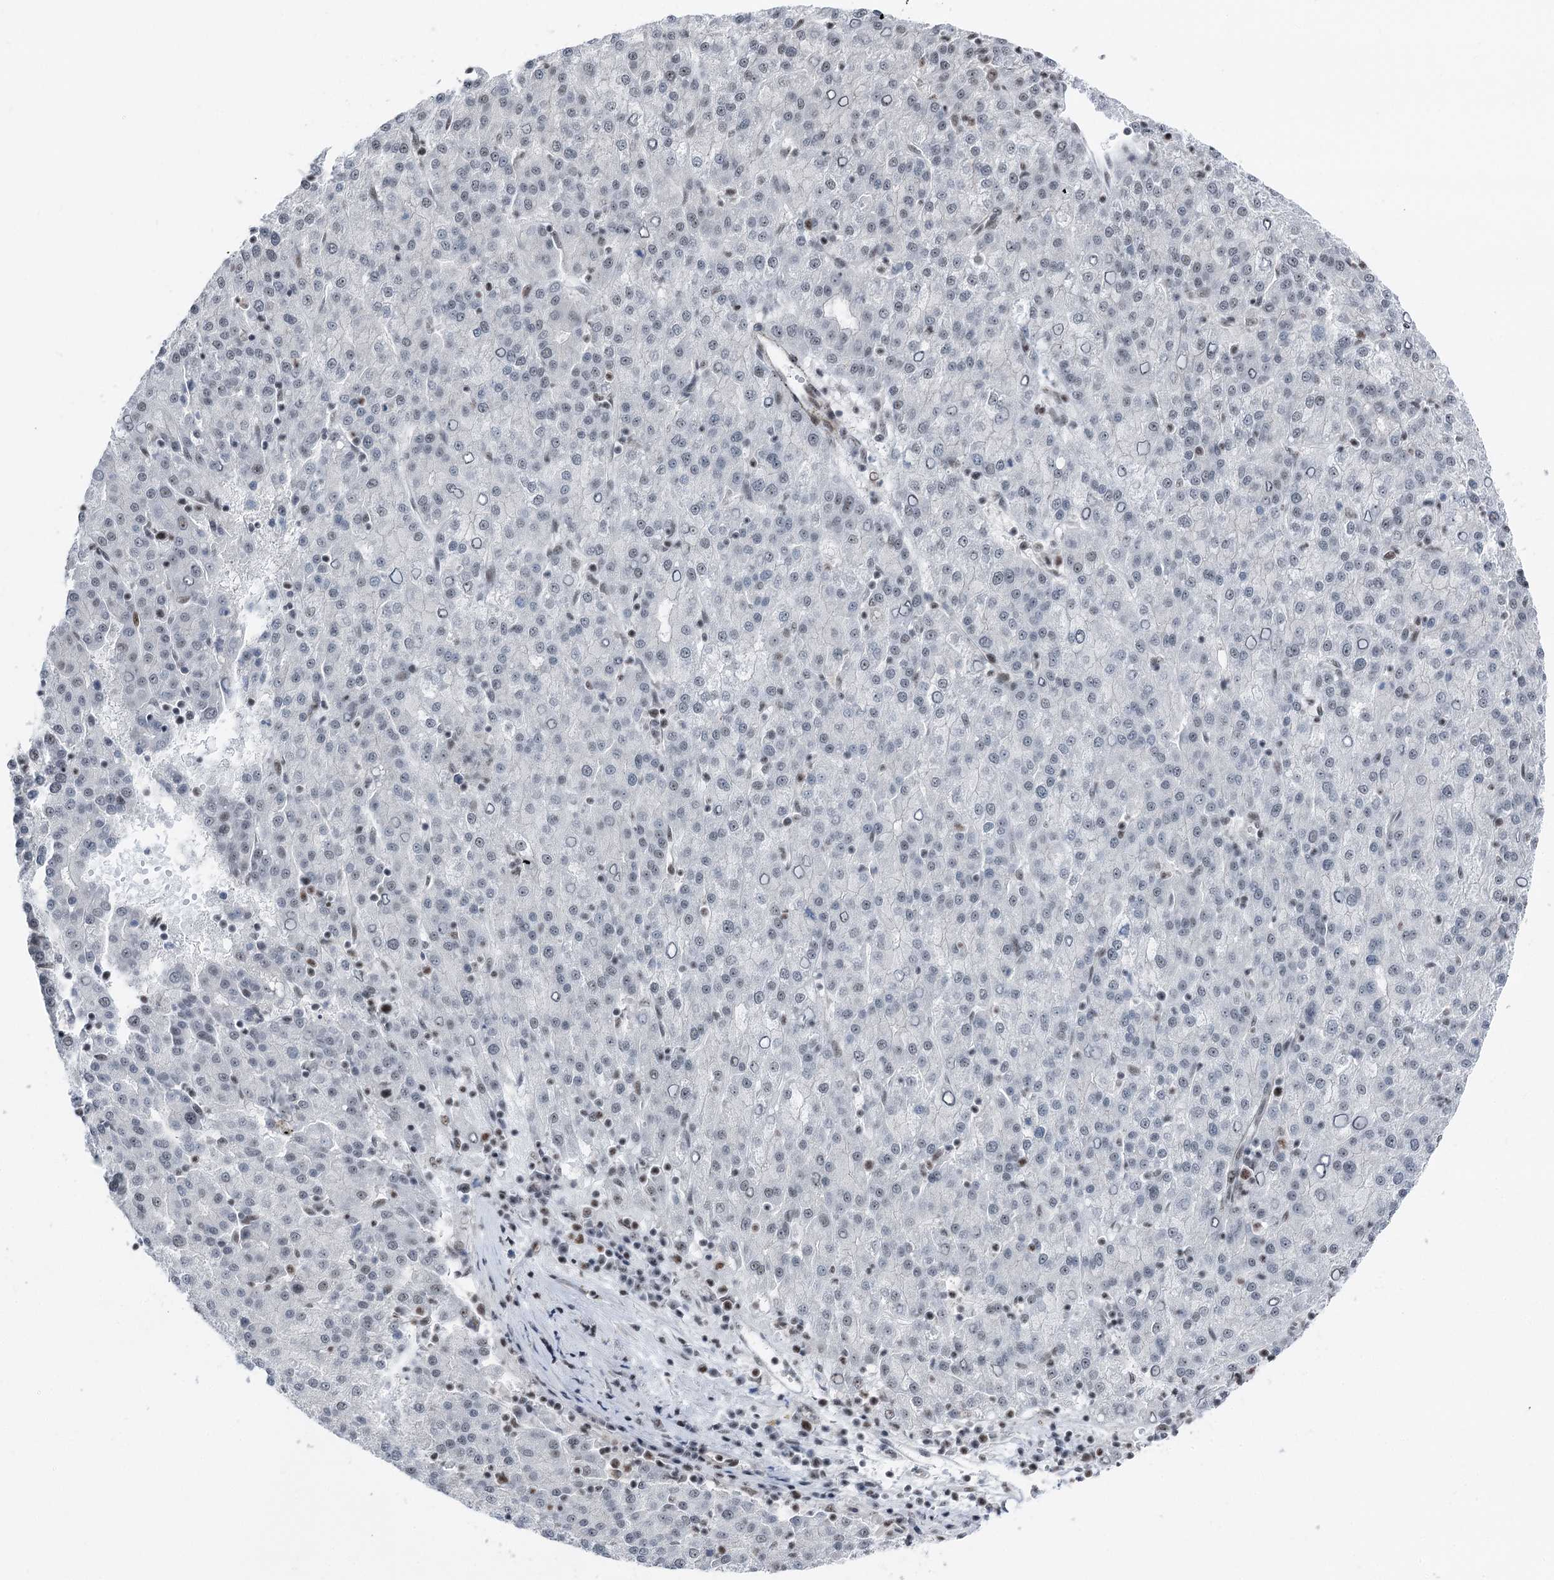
{"staining": {"intensity": "negative", "quantity": "none", "location": "none"}, "tissue": "liver cancer", "cell_type": "Tumor cells", "image_type": "cancer", "snomed": [{"axis": "morphology", "description": "Carcinoma, Hepatocellular, NOS"}, {"axis": "topography", "description": "Liver"}], "caption": "Image shows no significant protein expression in tumor cells of liver hepatocellular carcinoma. (Stains: DAB (3,3'-diaminobenzidine) IHC with hematoxylin counter stain, Microscopy: brightfield microscopy at high magnification).", "gene": "POLR2H", "patient": {"sex": "female", "age": 58}}